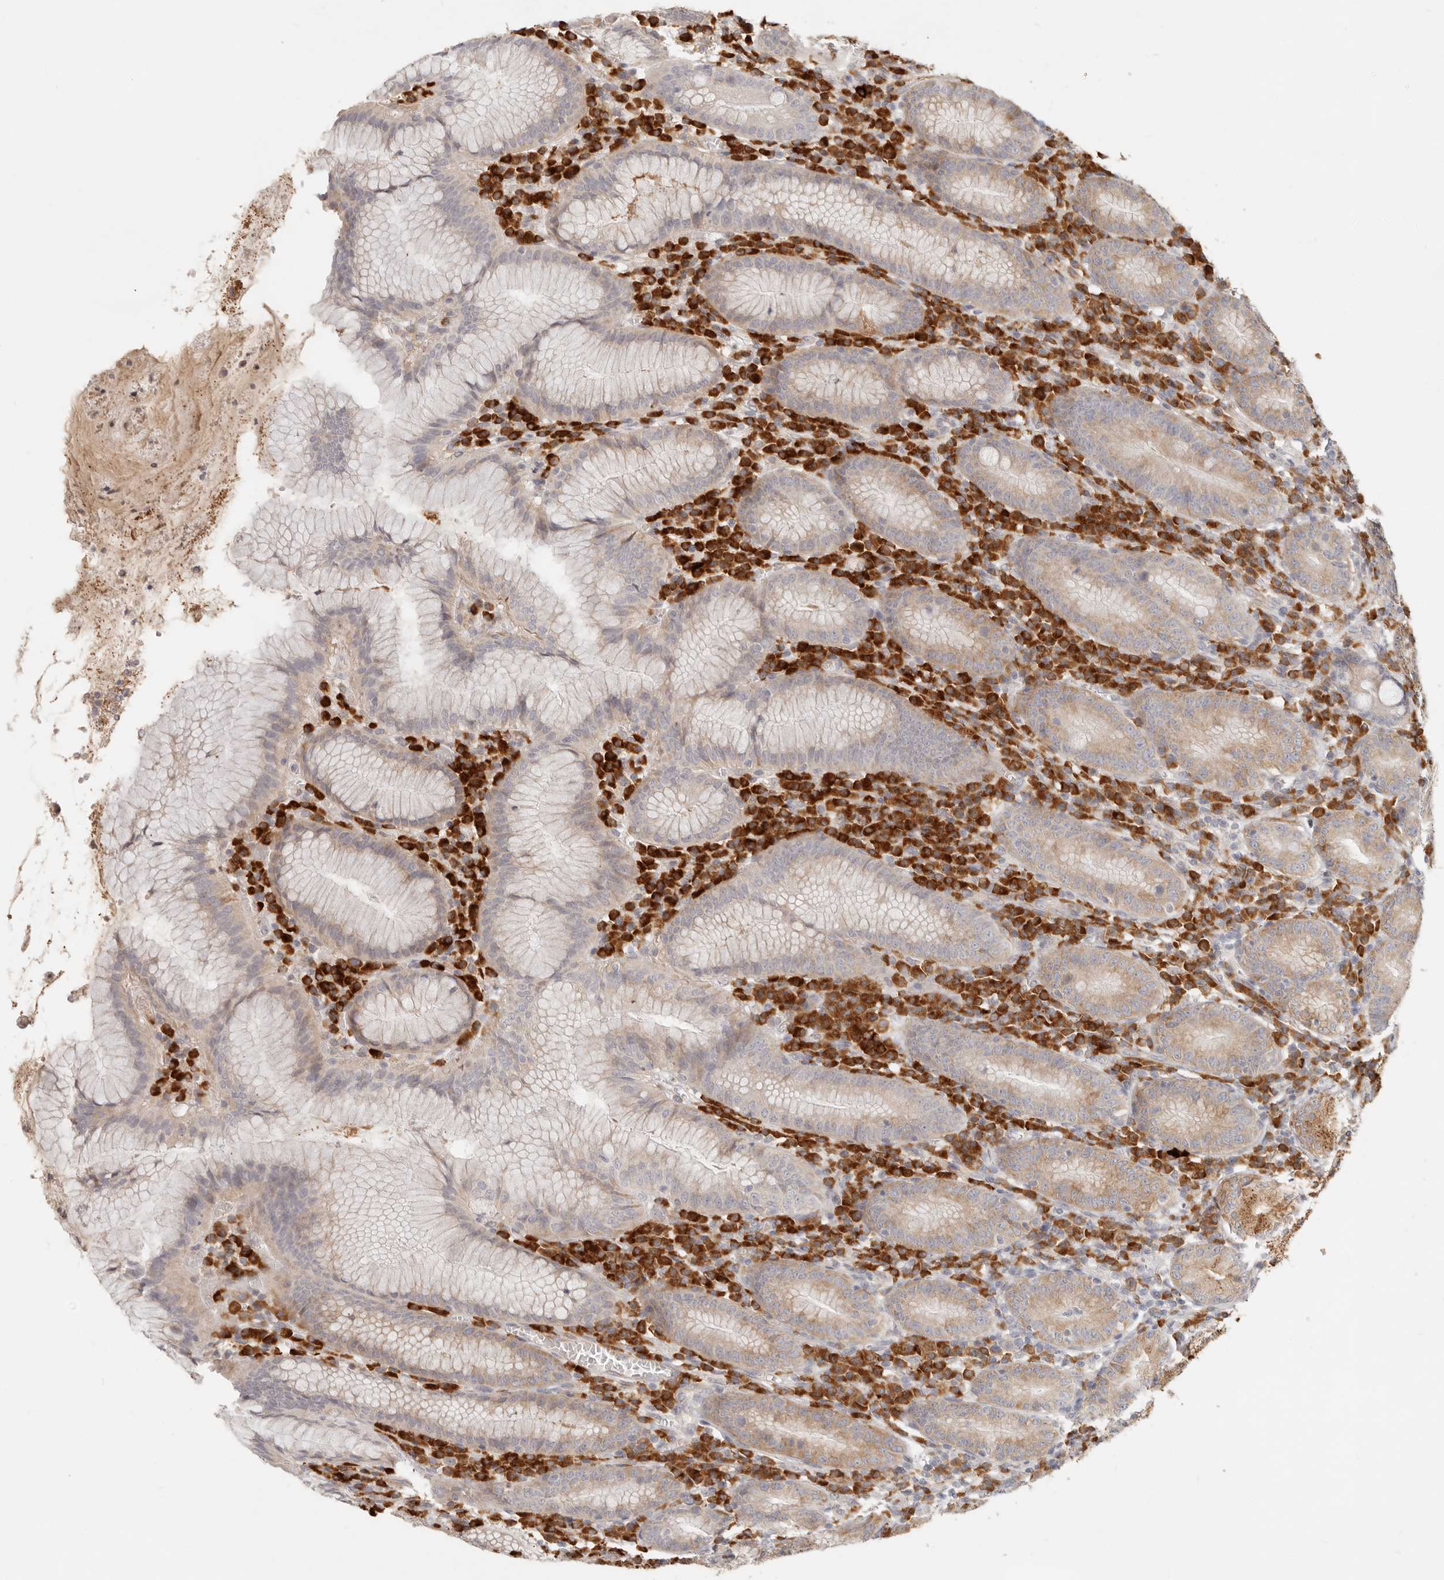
{"staining": {"intensity": "moderate", "quantity": "25%-75%", "location": "cytoplasmic/membranous"}, "tissue": "stomach", "cell_type": "Glandular cells", "image_type": "normal", "snomed": [{"axis": "morphology", "description": "Normal tissue, NOS"}, {"axis": "topography", "description": "Stomach"}], "caption": "Immunohistochemistry (IHC) image of benign stomach stained for a protein (brown), which reveals medium levels of moderate cytoplasmic/membranous positivity in approximately 25%-75% of glandular cells.", "gene": "PABPC4", "patient": {"sex": "male", "age": 55}}